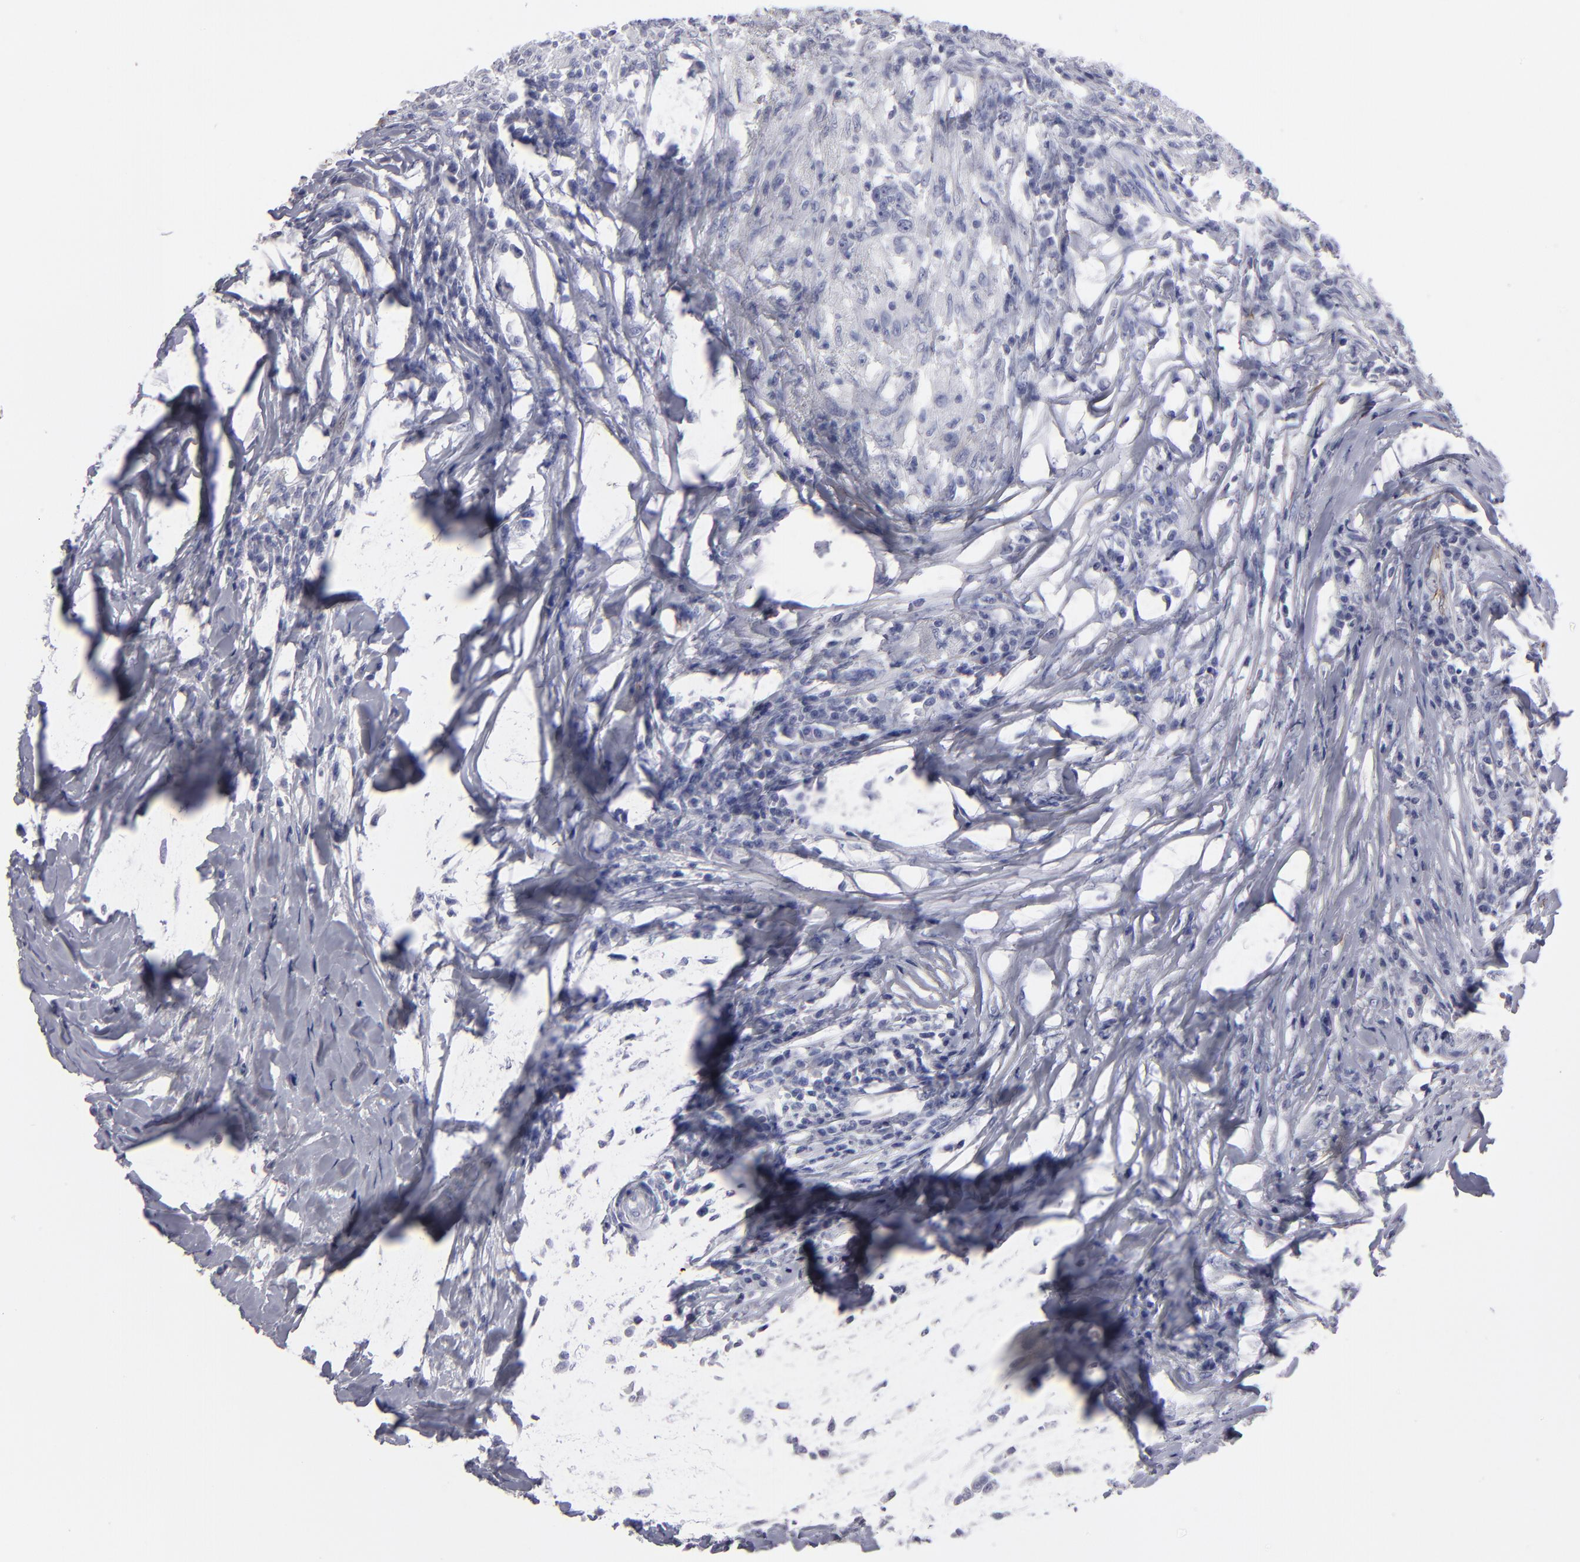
{"staining": {"intensity": "moderate", "quantity": "<25%", "location": "cytoplasmic/membranous"}, "tissue": "head and neck cancer", "cell_type": "Tumor cells", "image_type": "cancer", "snomed": [{"axis": "morphology", "description": "Adenocarcinoma, NOS"}, {"axis": "topography", "description": "Salivary gland"}, {"axis": "topography", "description": "Head-Neck"}], "caption": "Immunohistochemistry micrograph of head and neck cancer stained for a protein (brown), which reveals low levels of moderate cytoplasmic/membranous expression in approximately <25% of tumor cells.", "gene": "CADM3", "patient": {"sex": "female", "age": 65}}